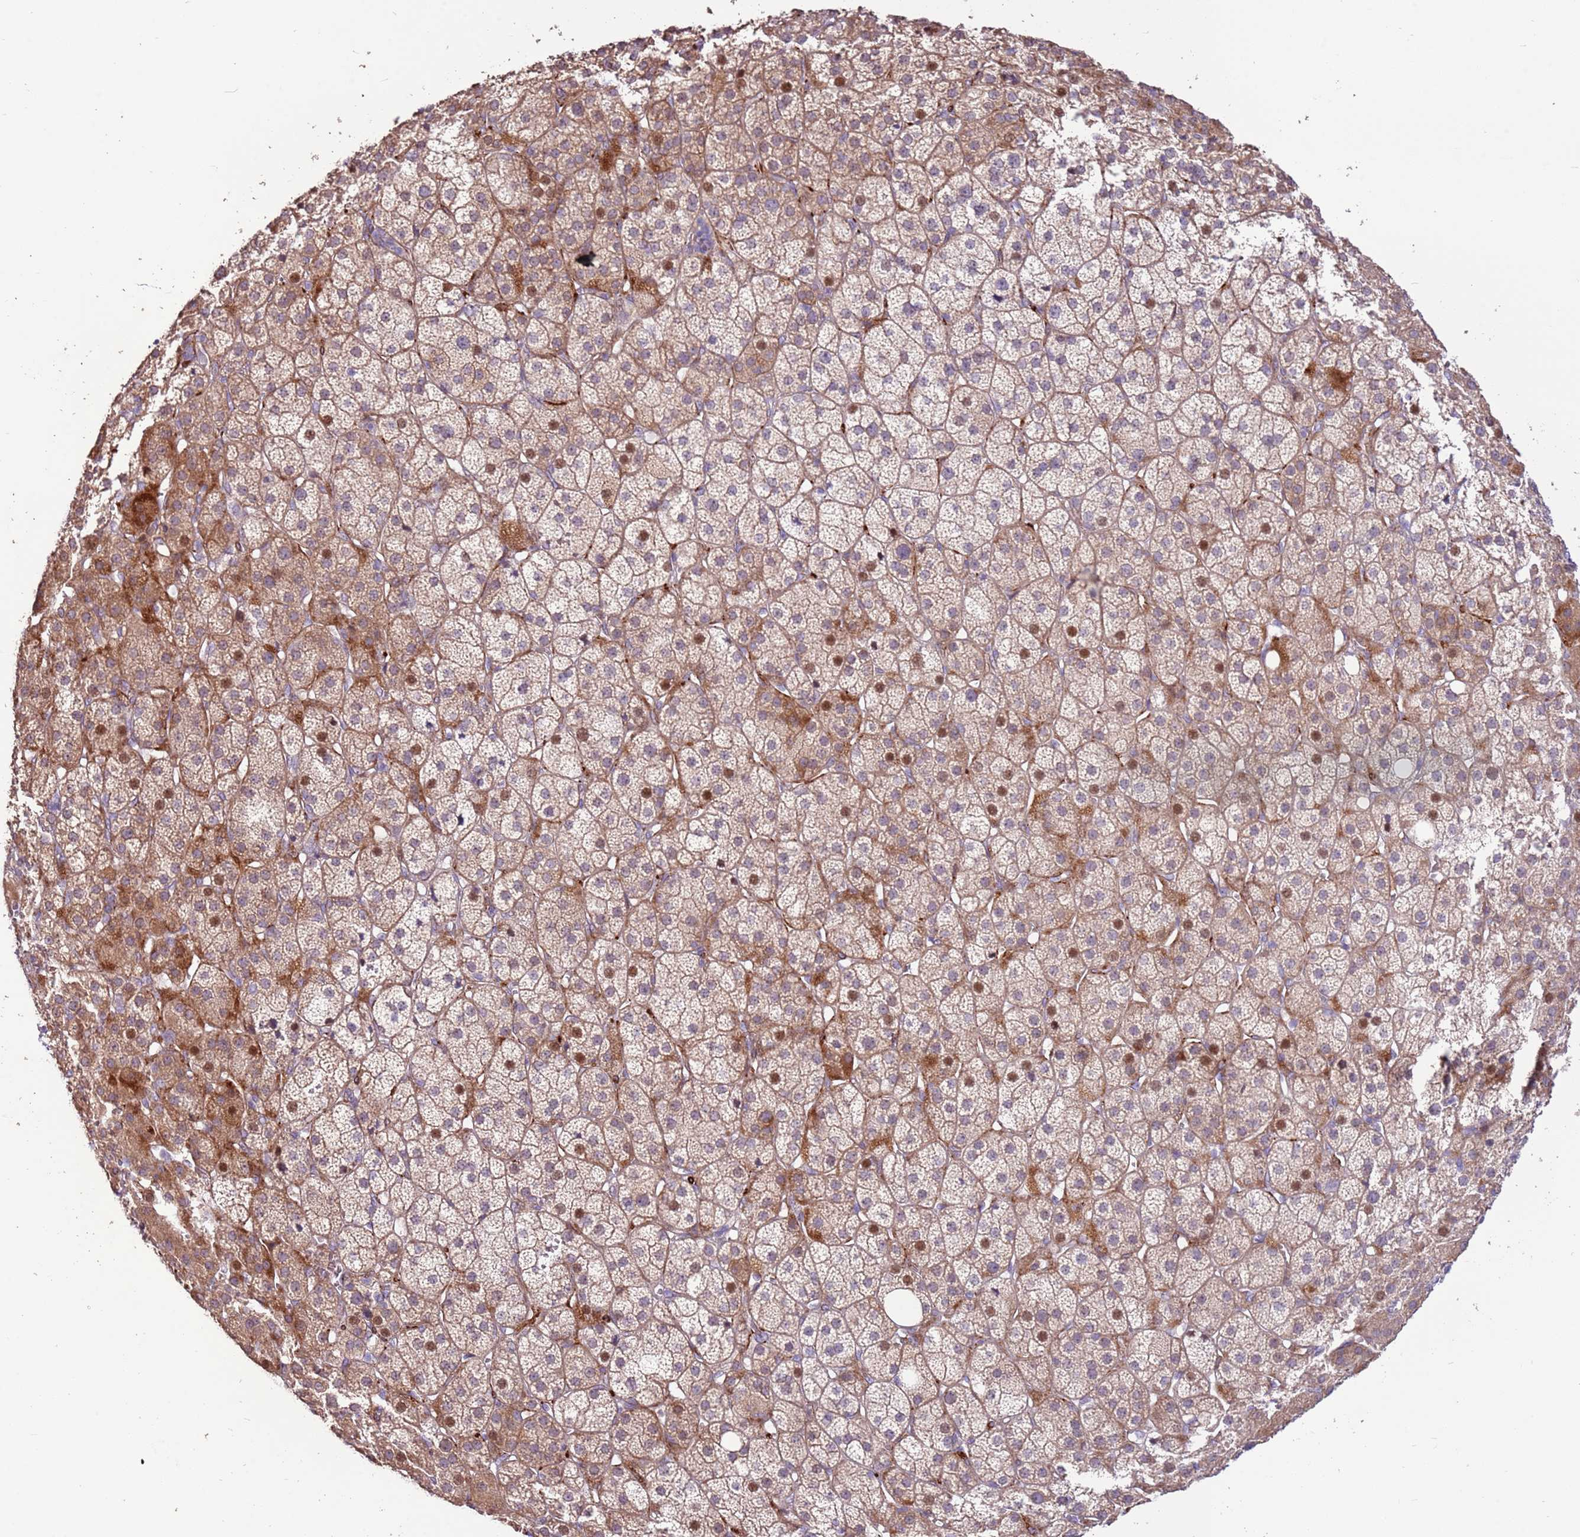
{"staining": {"intensity": "moderate", "quantity": "25%-75%", "location": "cytoplasmic/membranous,nuclear"}, "tissue": "adrenal gland", "cell_type": "Glandular cells", "image_type": "normal", "snomed": [{"axis": "morphology", "description": "Normal tissue, NOS"}, {"axis": "topography", "description": "Adrenal gland"}], "caption": "Immunohistochemistry (IHC) (DAB) staining of benign adrenal gland reveals moderate cytoplasmic/membranous,nuclear protein positivity in about 25%-75% of glandular cells. The protein is stained brown, and the nuclei are stained in blue (DAB (3,3'-diaminobenzidine) IHC with brightfield microscopy, high magnification).", "gene": "LGI4", "patient": {"sex": "female", "age": 57}}